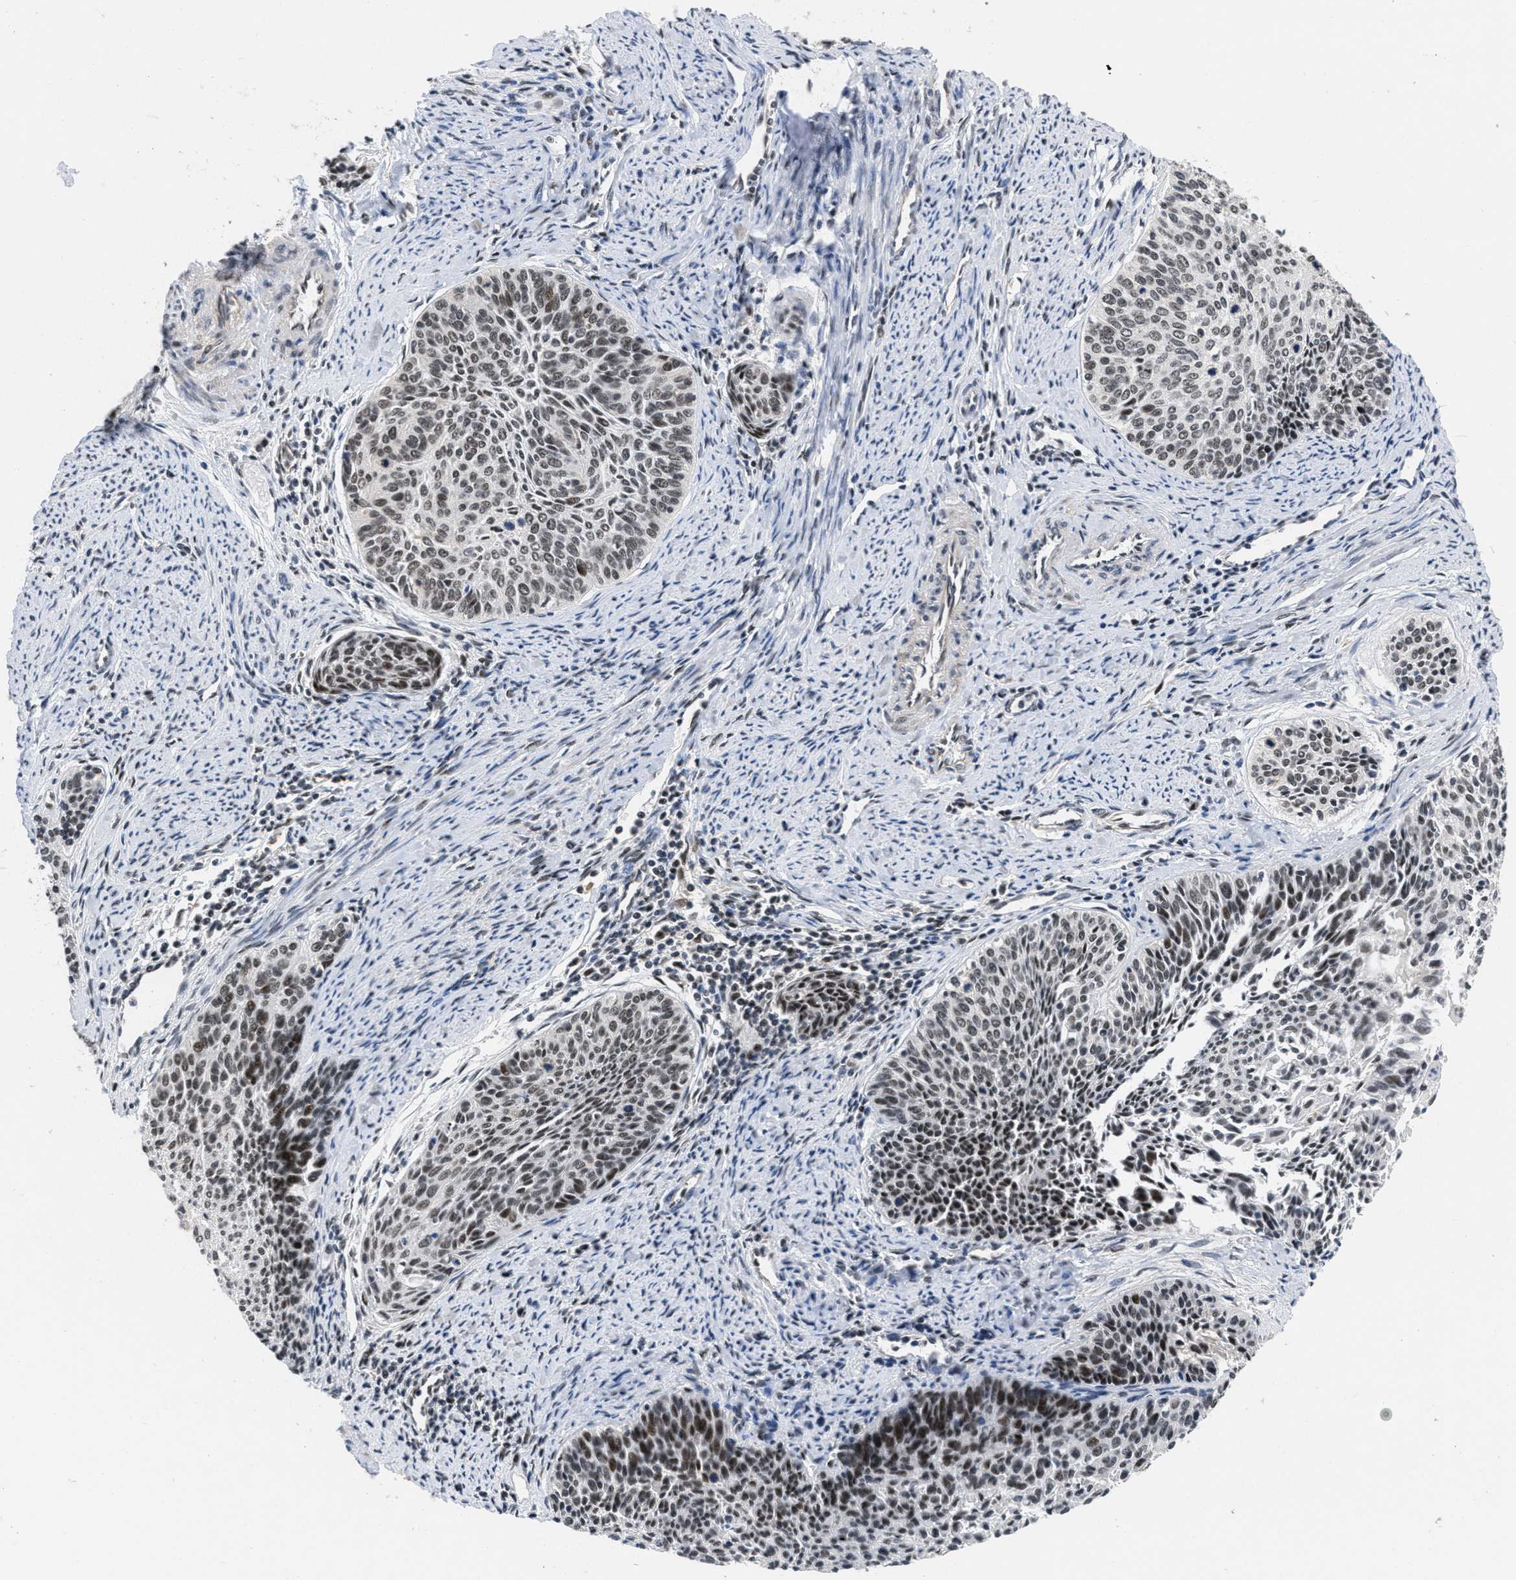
{"staining": {"intensity": "moderate", "quantity": ">75%", "location": "nuclear"}, "tissue": "cervical cancer", "cell_type": "Tumor cells", "image_type": "cancer", "snomed": [{"axis": "morphology", "description": "Squamous cell carcinoma, NOS"}, {"axis": "topography", "description": "Cervix"}], "caption": "Moderate nuclear protein positivity is present in approximately >75% of tumor cells in squamous cell carcinoma (cervical). Using DAB (3,3'-diaminobenzidine) (brown) and hematoxylin (blue) stains, captured at high magnification using brightfield microscopy.", "gene": "CUL4B", "patient": {"sex": "female", "age": 55}}